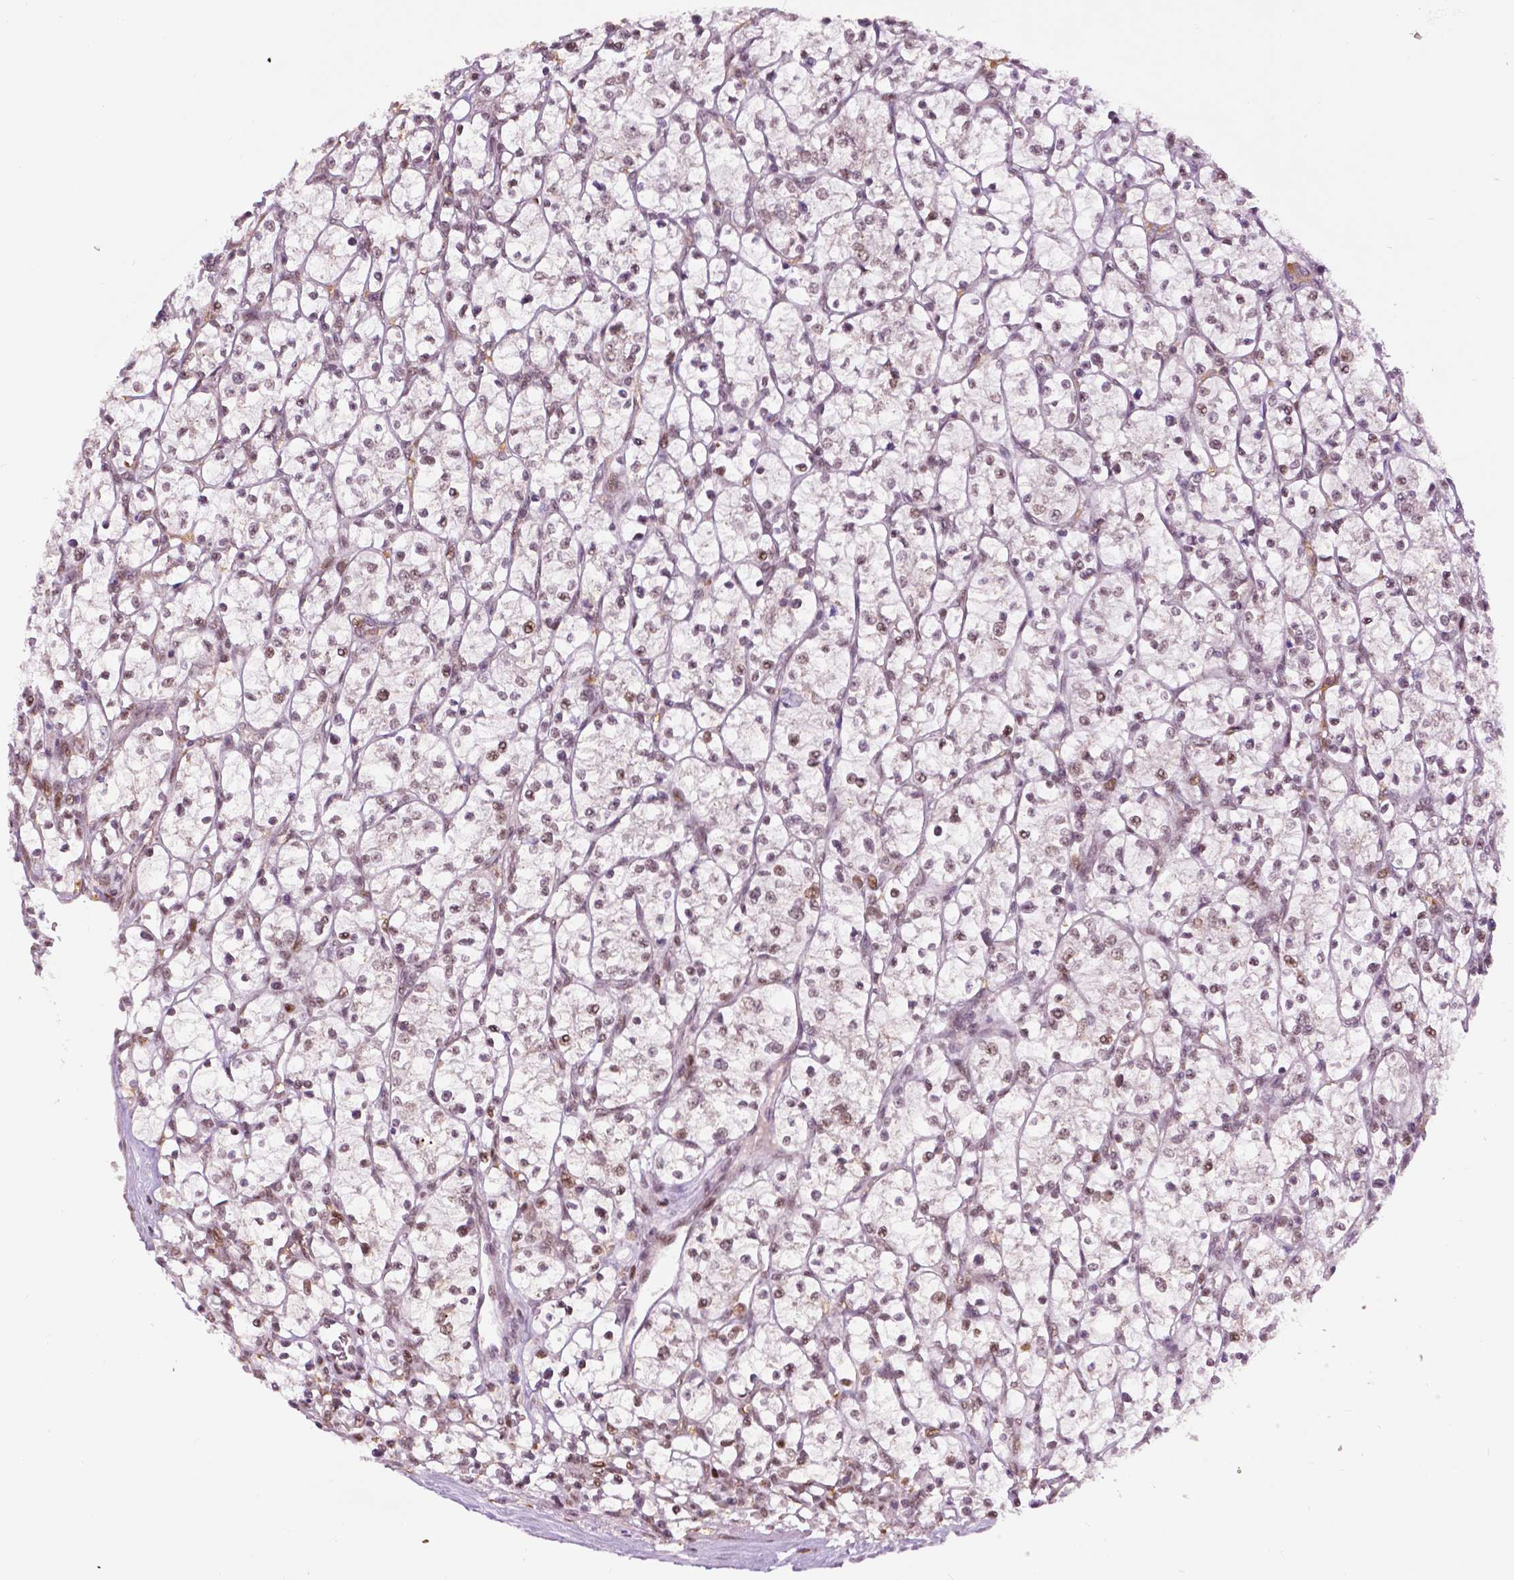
{"staining": {"intensity": "weak", "quantity": "25%-75%", "location": "nuclear"}, "tissue": "renal cancer", "cell_type": "Tumor cells", "image_type": "cancer", "snomed": [{"axis": "morphology", "description": "Adenocarcinoma, NOS"}, {"axis": "topography", "description": "Kidney"}], "caption": "Brown immunohistochemical staining in renal cancer exhibits weak nuclear staining in about 25%-75% of tumor cells.", "gene": "ZNF41", "patient": {"sex": "female", "age": 64}}